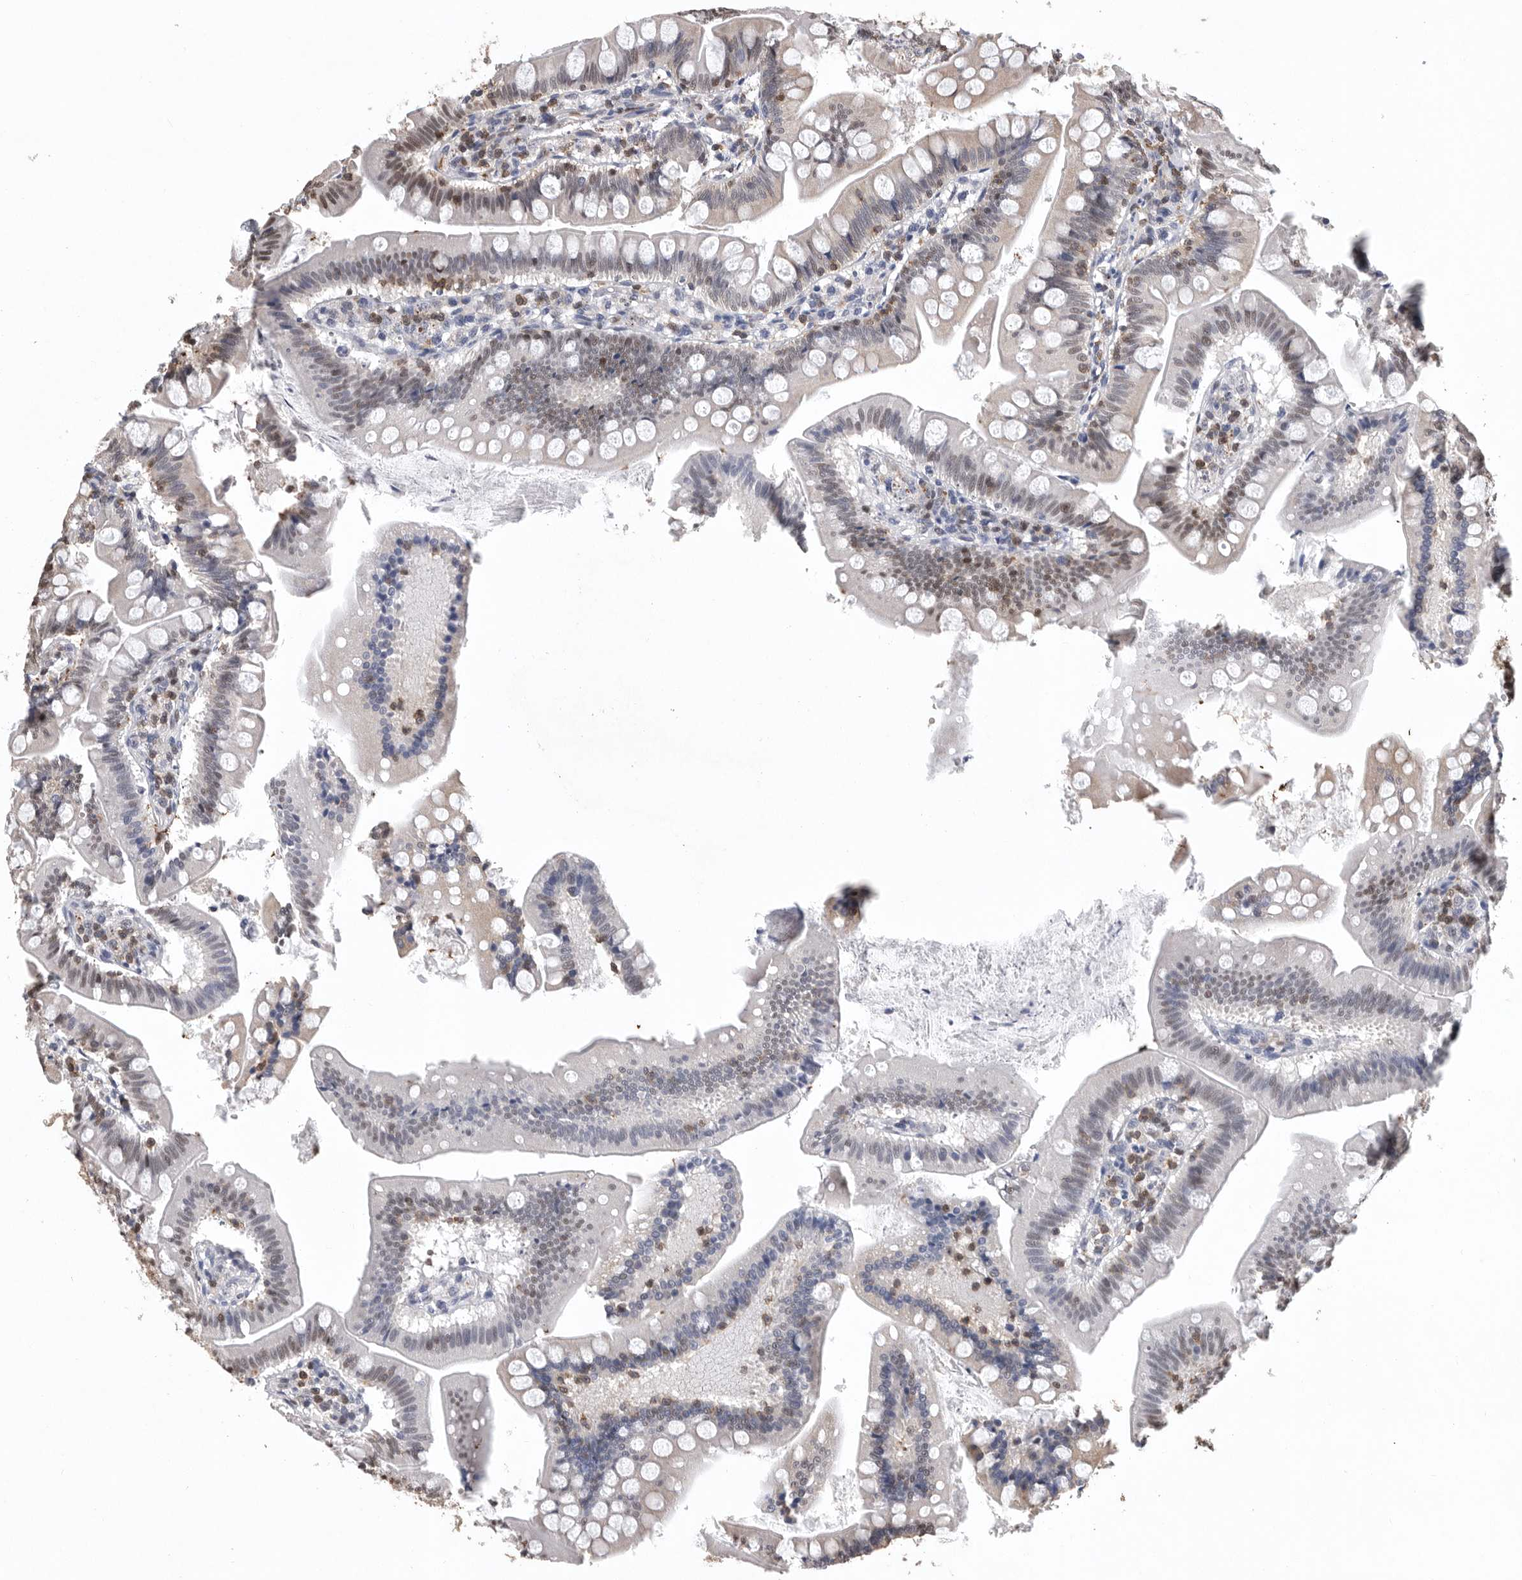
{"staining": {"intensity": "moderate", "quantity": "25%-75%", "location": "nuclear"}, "tissue": "small intestine", "cell_type": "Glandular cells", "image_type": "normal", "snomed": [{"axis": "morphology", "description": "Normal tissue, NOS"}, {"axis": "topography", "description": "Small intestine"}], "caption": "Immunohistochemistry (DAB (3,3'-diaminobenzidine)) staining of unremarkable small intestine exhibits moderate nuclear protein expression in approximately 25%-75% of glandular cells. (Brightfield microscopy of DAB IHC at high magnification).", "gene": "PDCD4", "patient": {"sex": "male", "age": 7}}